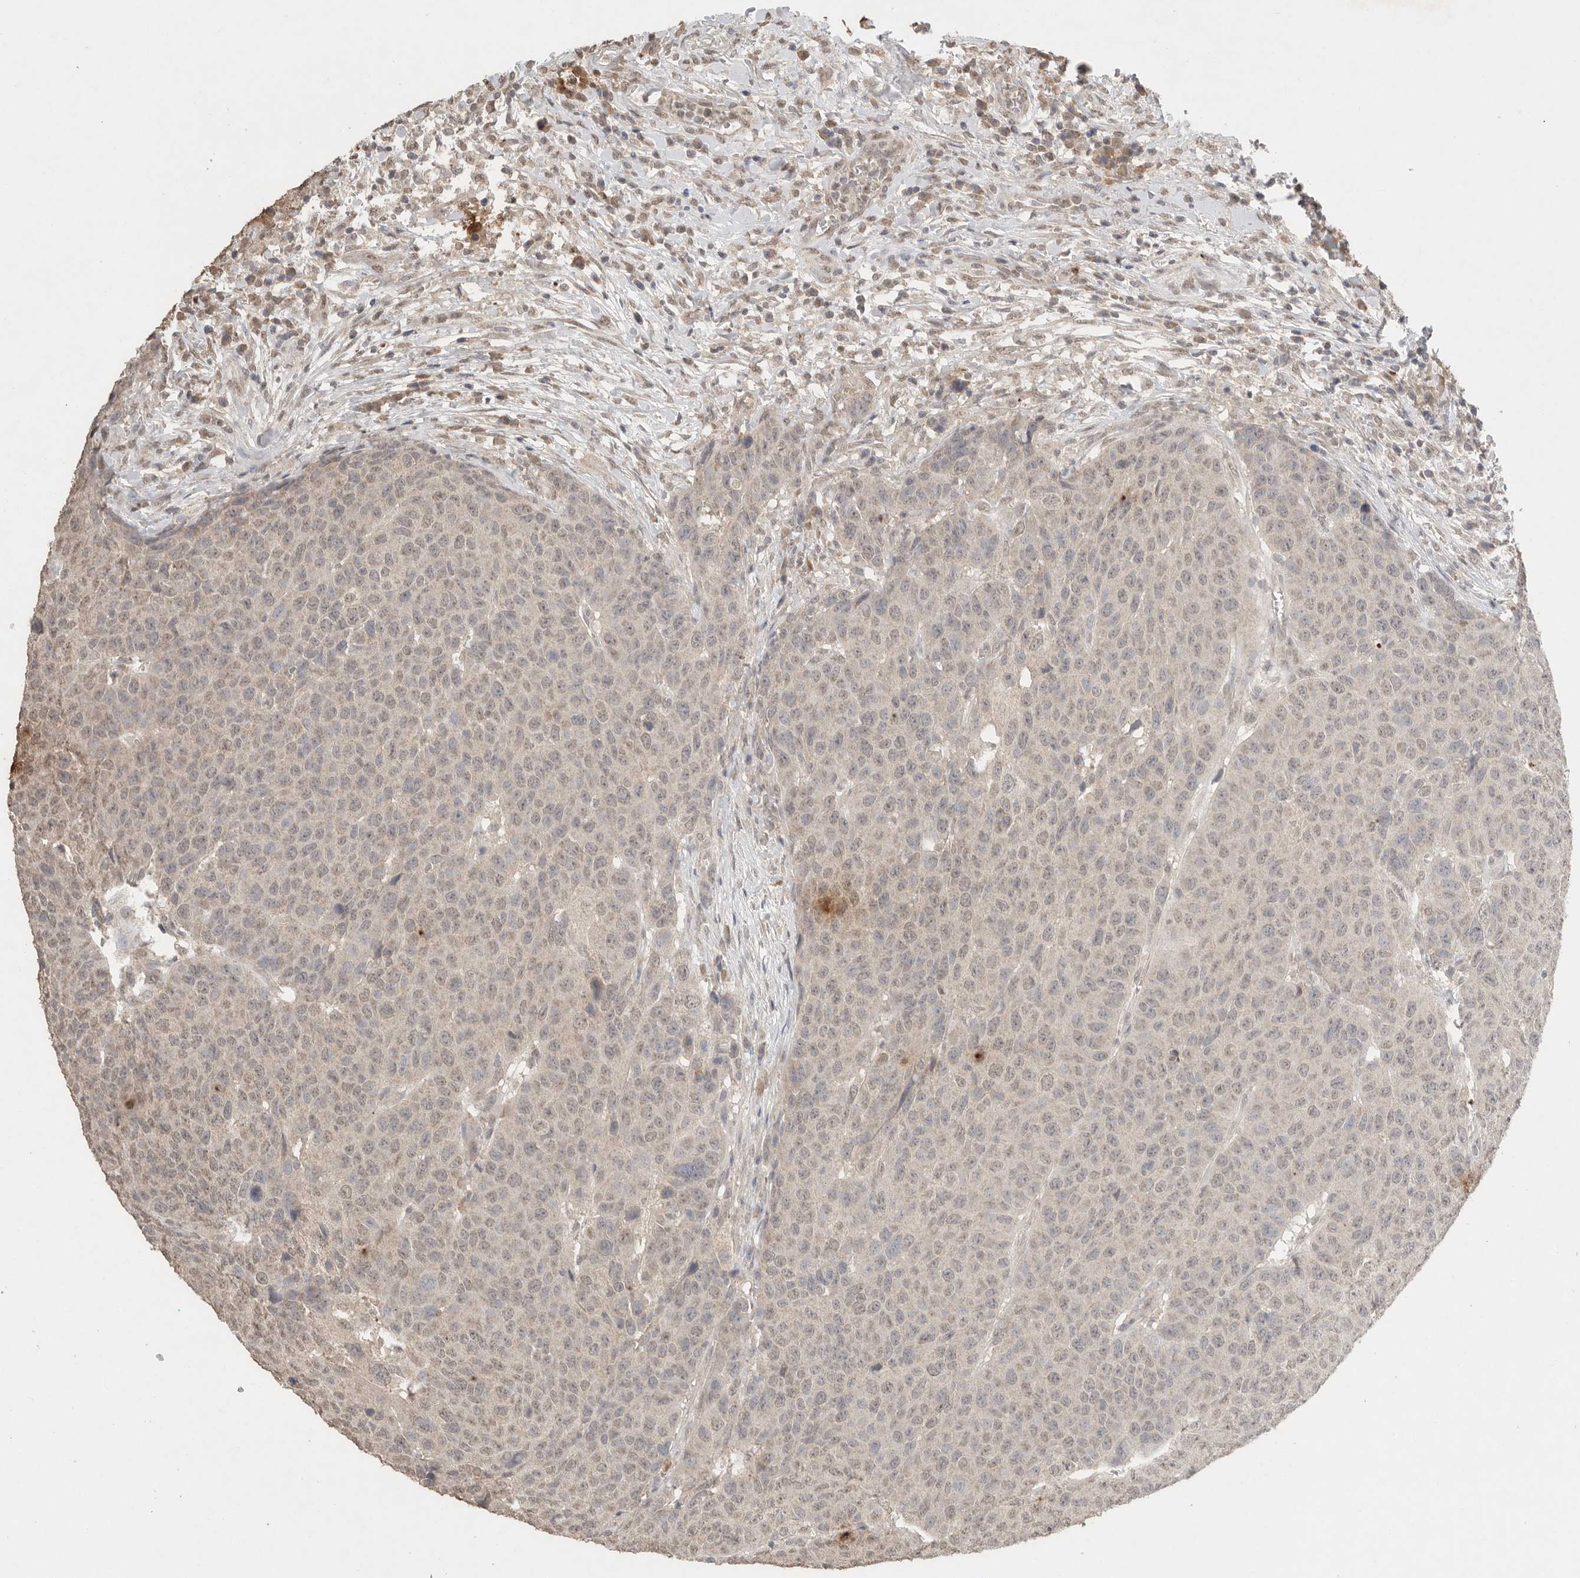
{"staining": {"intensity": "negative", "quantity": "none", "location": "none"}, "tissue": "head and neck cancer", "cell_type": "Tumor cells", "image_type": "cancer", "snomed": [{"axis": "morphology", "description": "Squamous cell carcinoma, NOS"}, {"axis": "topography", "description": "Head-Neck"}], "caption": "High magnification brightfield microscopy of head and neck squamous cell carcinoma stained with DAB (brown) and counterstained with hematoxylin (blue): tumor cells show no significant expression. Nuclei are stained in blue.", "gene": "KLK5", "patient": {"sex": "male", "age": 66}}